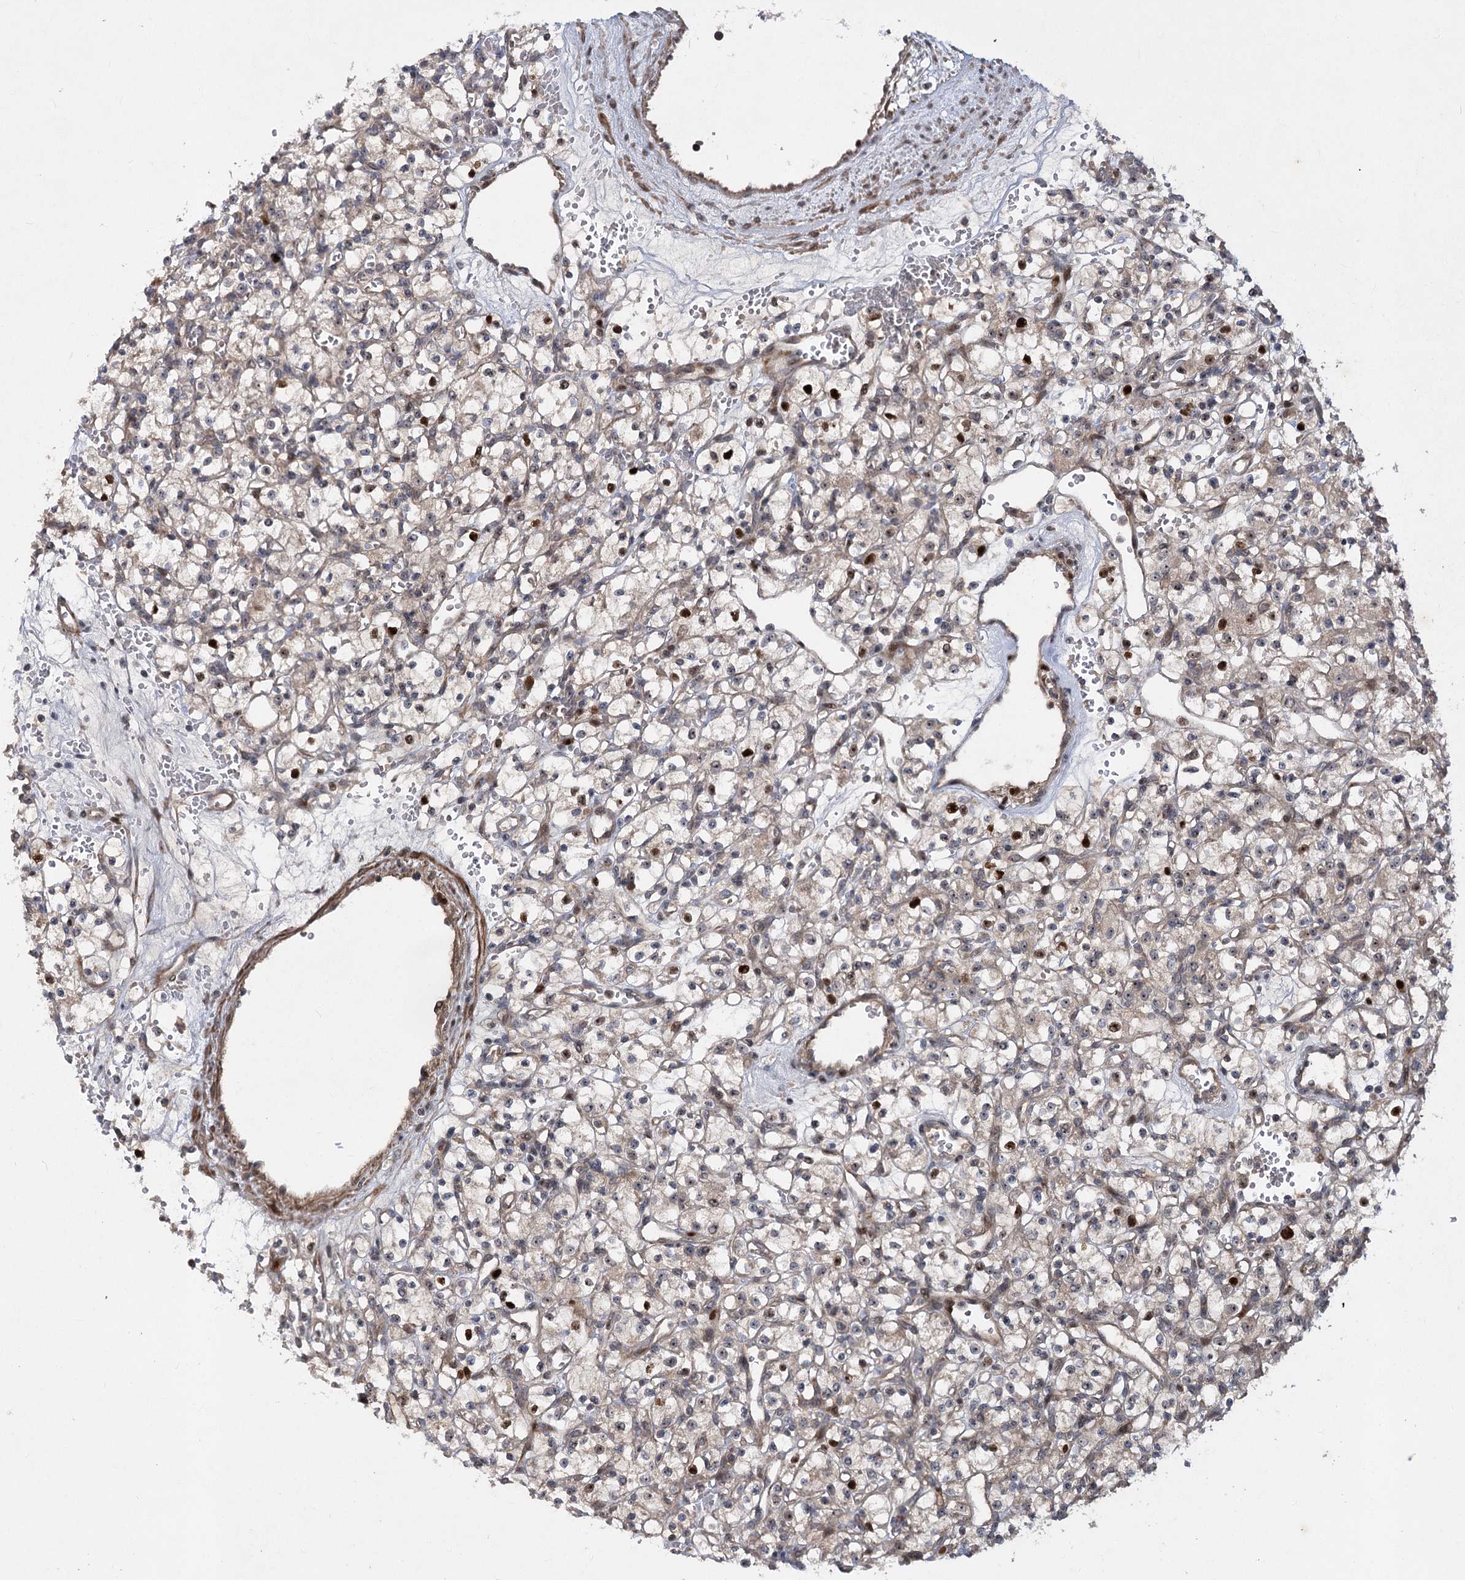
{"staining": {"intensity": "strong", "quantity": "<25%", "location": "nuclear"}, "tissue": "renal cancer", "cell_type": "Tumor cells", "image_type": "cancer", "snomed": [{"axis": "morphology", "description": "Adenocarcinoma, NOS"}, {"axis": "topography", "description": "Kidney"}], "caption": "IHC (DAB) staining of human renal adenocarcinoma shows strong nuclear protein staining in about <25% of tumor cells.", "gene": "PIK3C2A", "patient": {"sex": "female", "age": 59}}